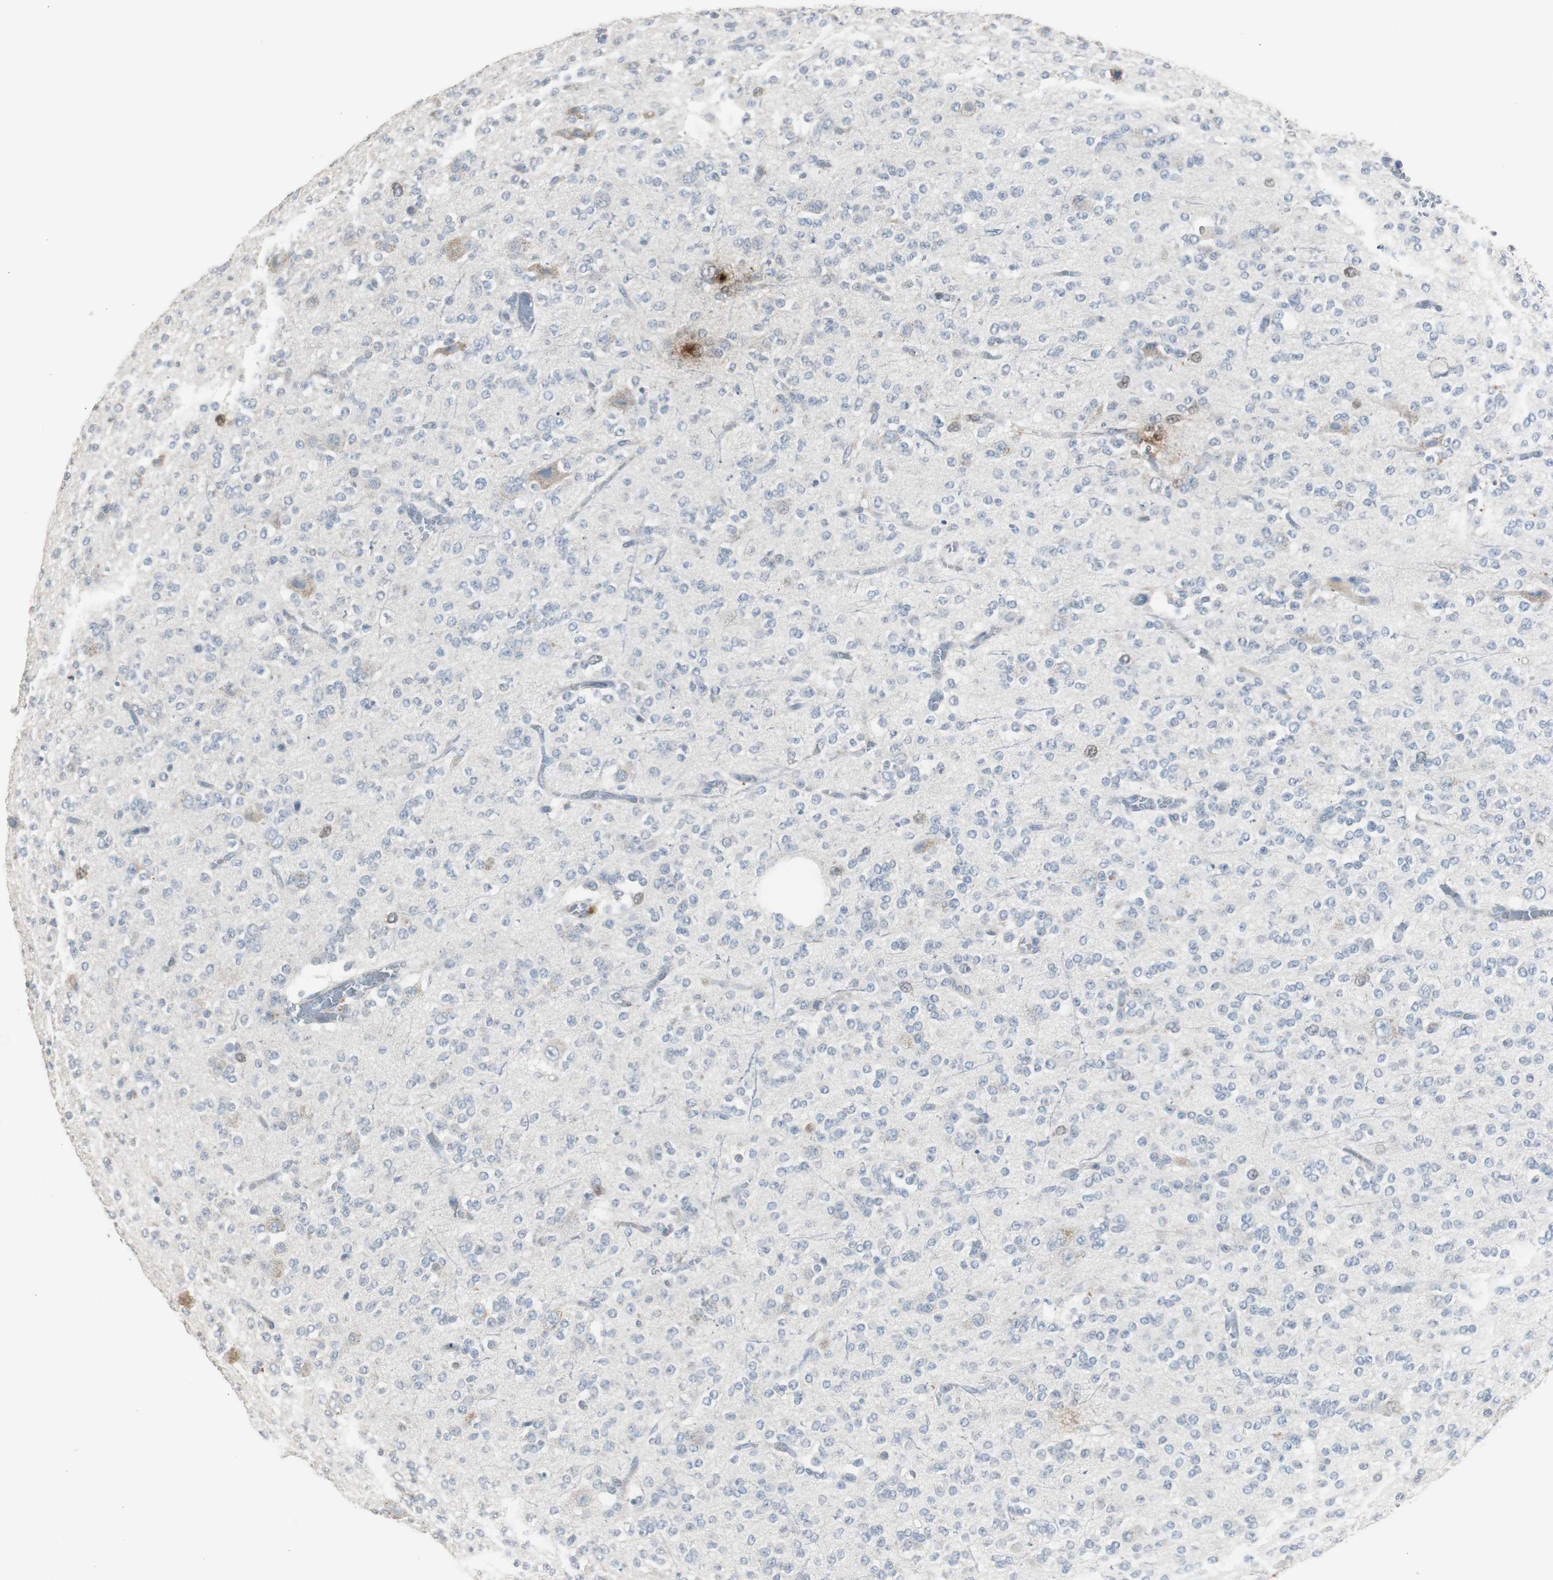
{"staining": {"intensity": "negative", "quantity": "none", "location": "none"}, "tissue": "glioma", "cell_type": "Tumor cells", "image_type": "cancer", "snomed": [{"axis": "morphology", "description": "Glioma, malignant, Low grade"}, {"axis": "topography", "description": "Brain"}], "caption": "Malignant low-grade glioma stained for a protein using immunohistochemistry (IHC) reveals no expression tumor cells.", "gene": "TK1", "patient": {"sex": "male", "age": 38}}